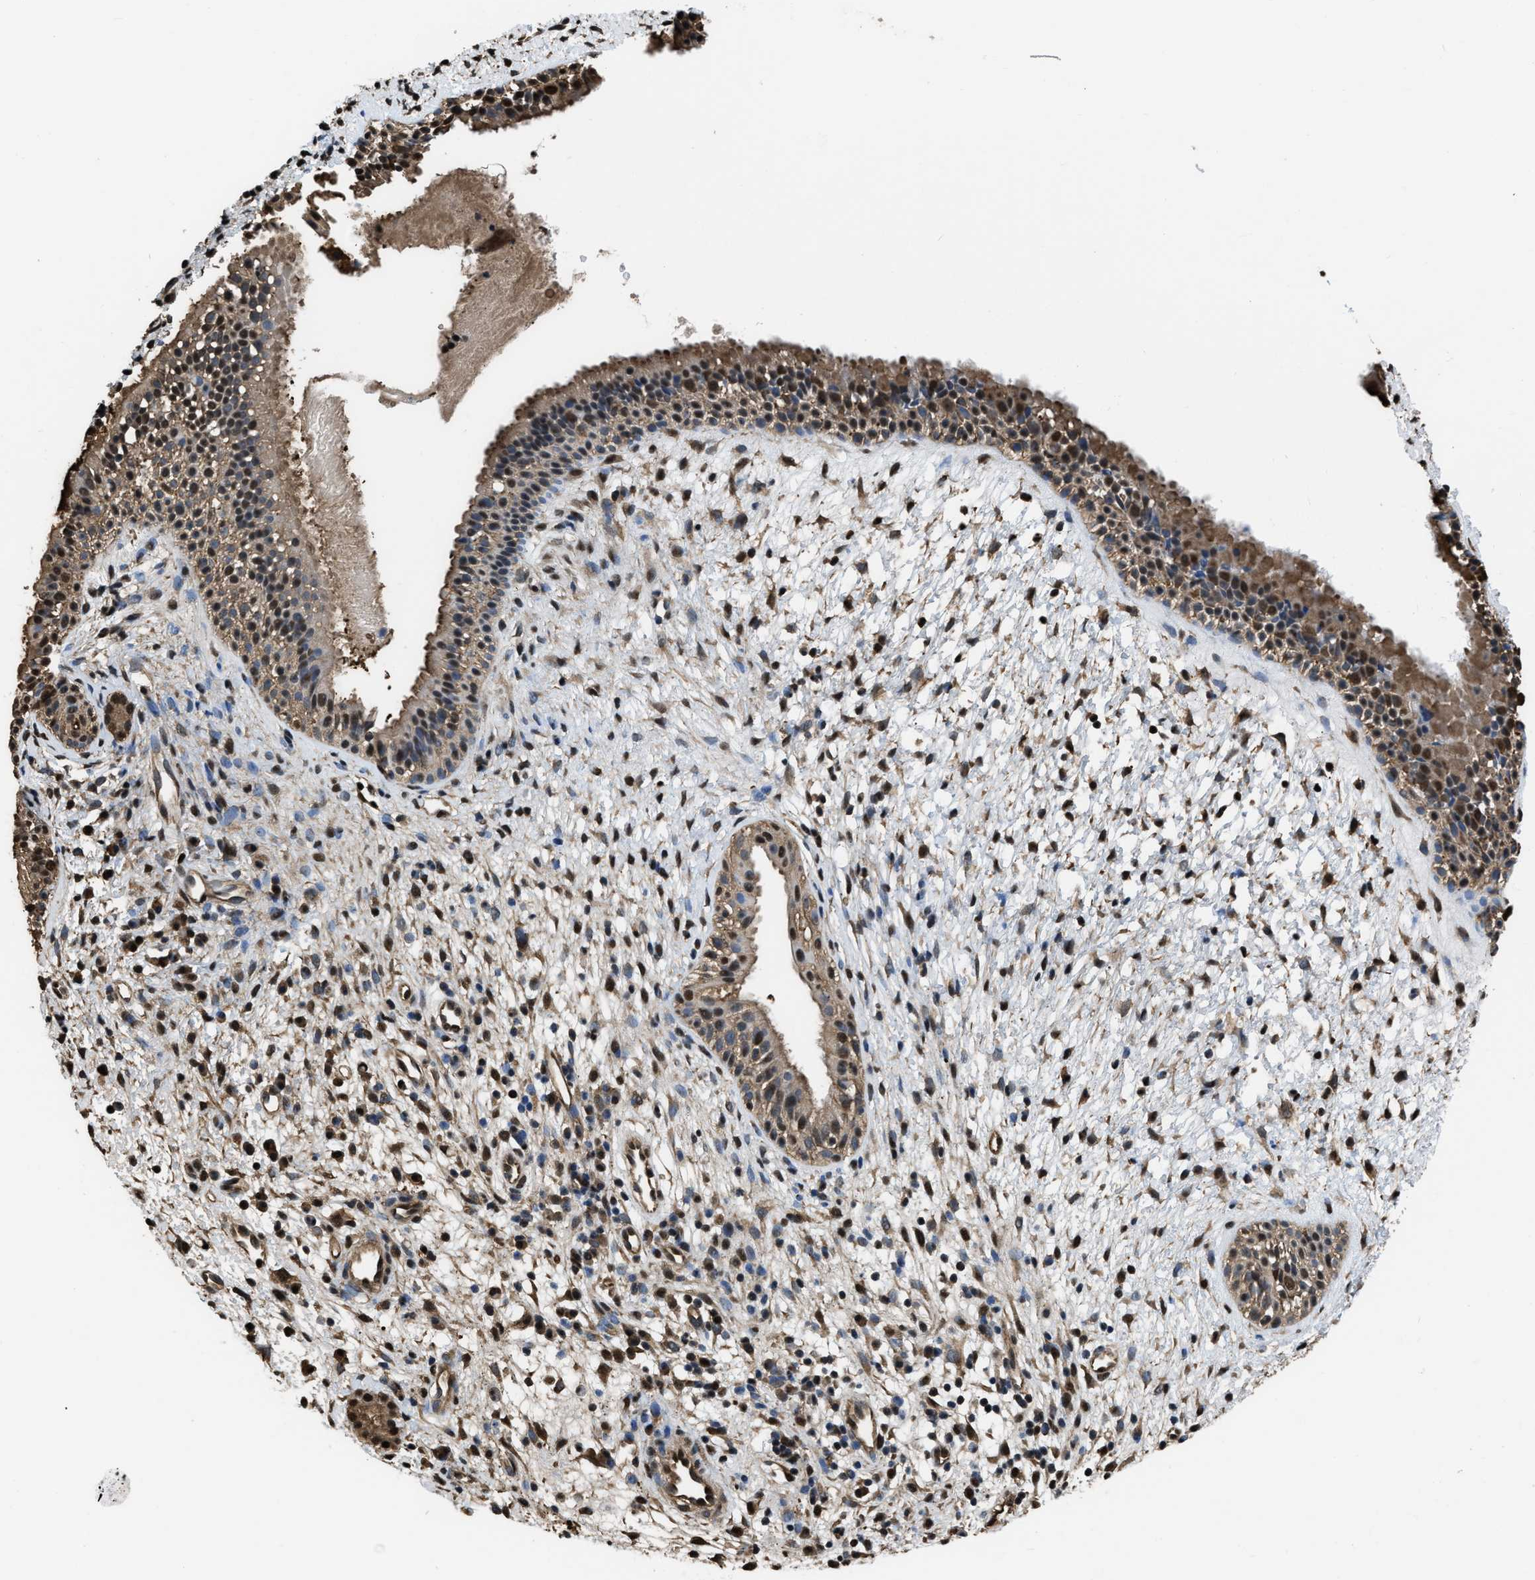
{"staining": {"intensity": "strong", "quantity": "25%-75%", "location": "cytoplasmic/membranous,nuclear"}, "tissue": "nasopharynx", "cell_type": "Respiratory epithelial cells", "image_type": "normal", "snomed": [{"axis": "morphology", "description": "Normal tissue, NOS"}, {"axis": "topography", "description": "Nasopharynx"}], "caption": "Protein expression analysis of benign nasopharynx exhibits strong cytoplasmic/membranous,nuclear expression in about 25%-75% of respiratory epithelial cells. (brown staining indicates protein expression, while blue staining denotes nuclei).", "gene": "FNTA", "patient": {"sex": "male", "age": 22}}